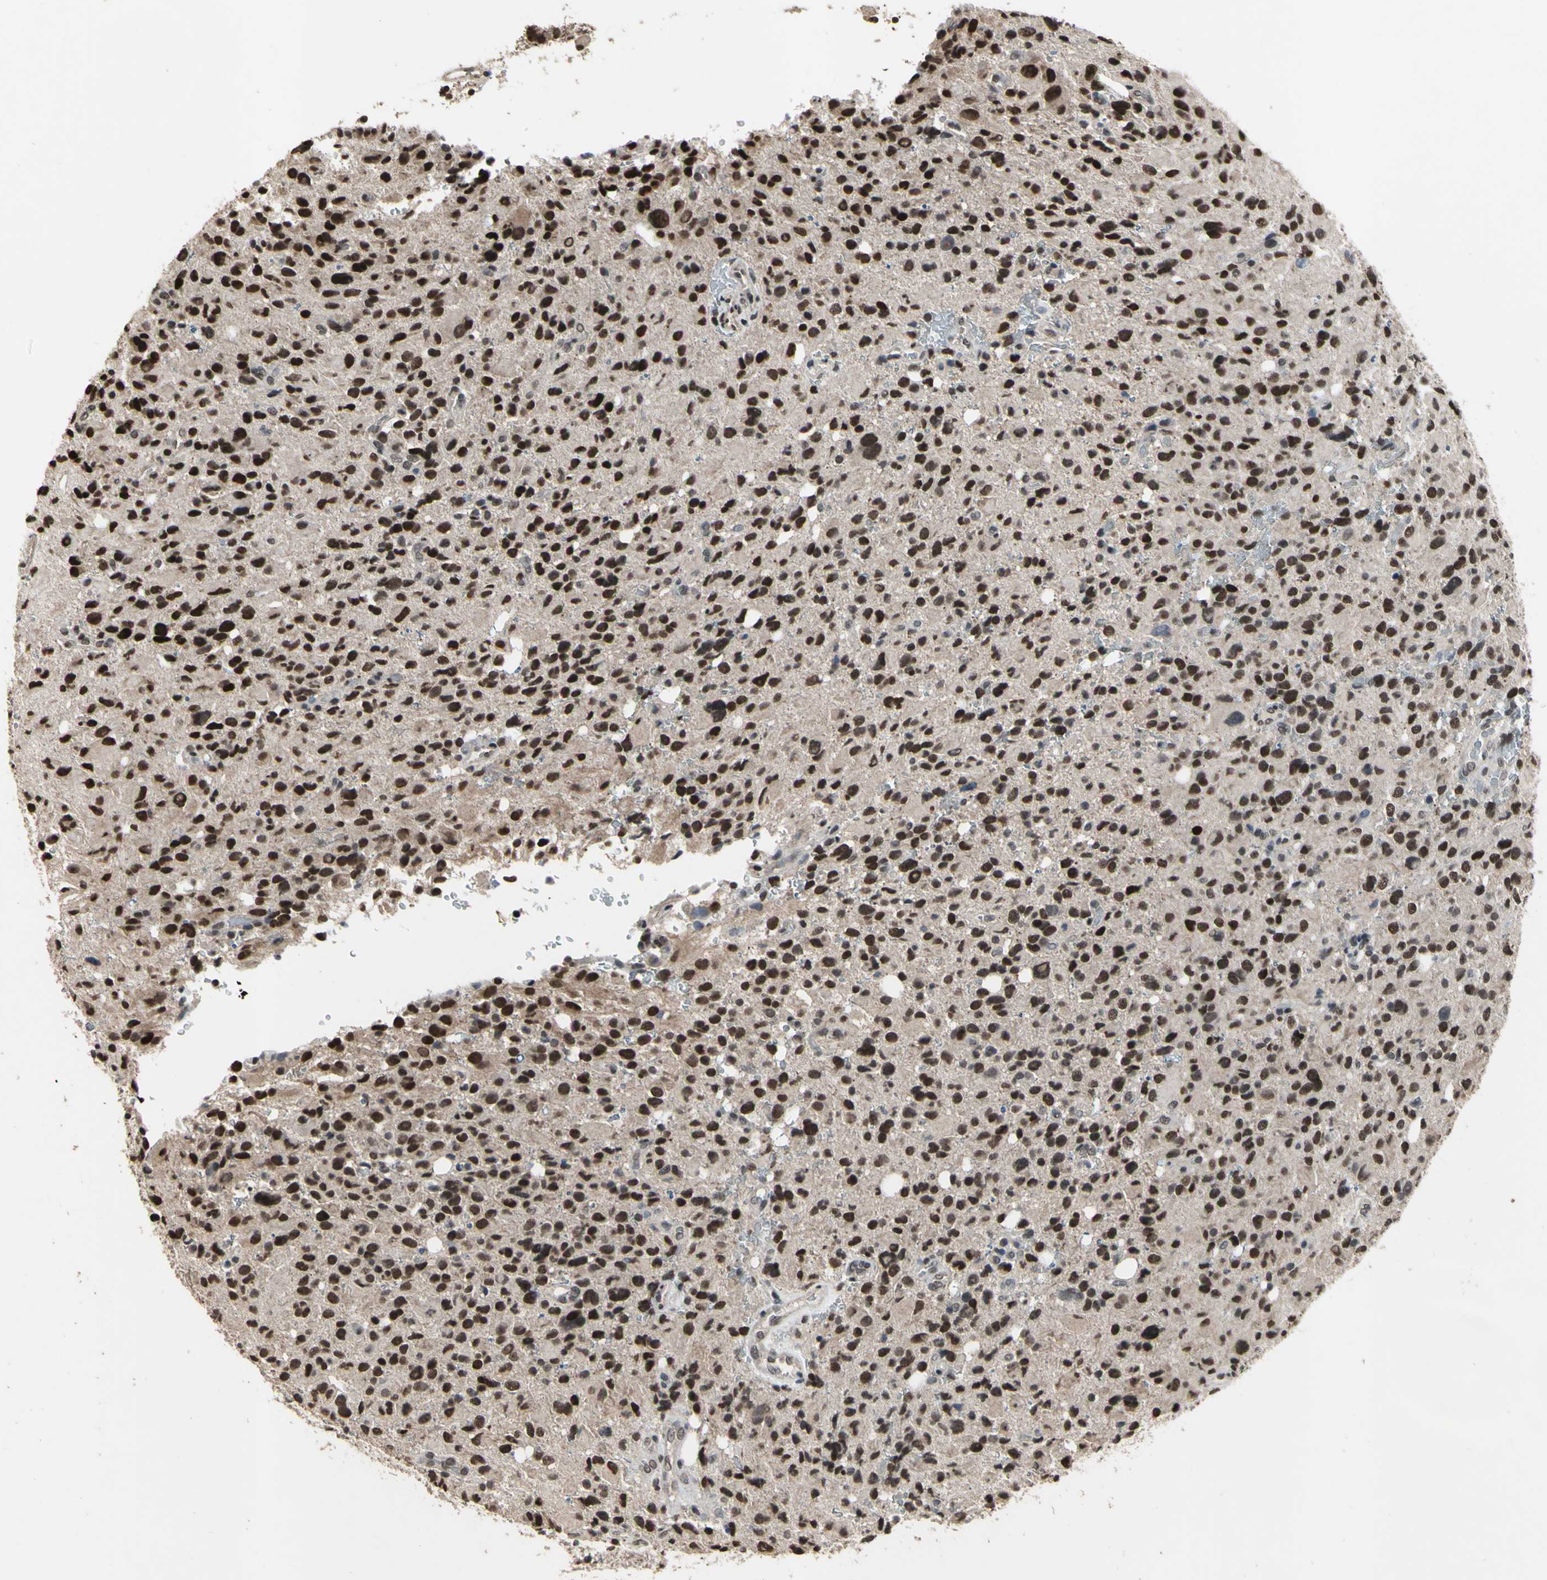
{"staining": {"intensity": "strong", "quantity": ">75%", "location": "nuclear"}, "tissue": "glioma", "cell_type": "Tumor cells", "image_type": "cancer", "snomed": [{"axis": "morphology", "description": "Glioma, malignant, High grade"}, {"axis": "topography", "description": "Brain"}], "caption": "A brown stain highlights strong nuclear staining of a protein in human glioma tumor cells. The staining is performed using DAB (3,3'-diaminobenzidine) brown chromogen to label protein expression. The nuclei are counter-stained blue using hematoxylin.", "gene": "ZNF174", "patient": {"sex": "male", "age": 48}}